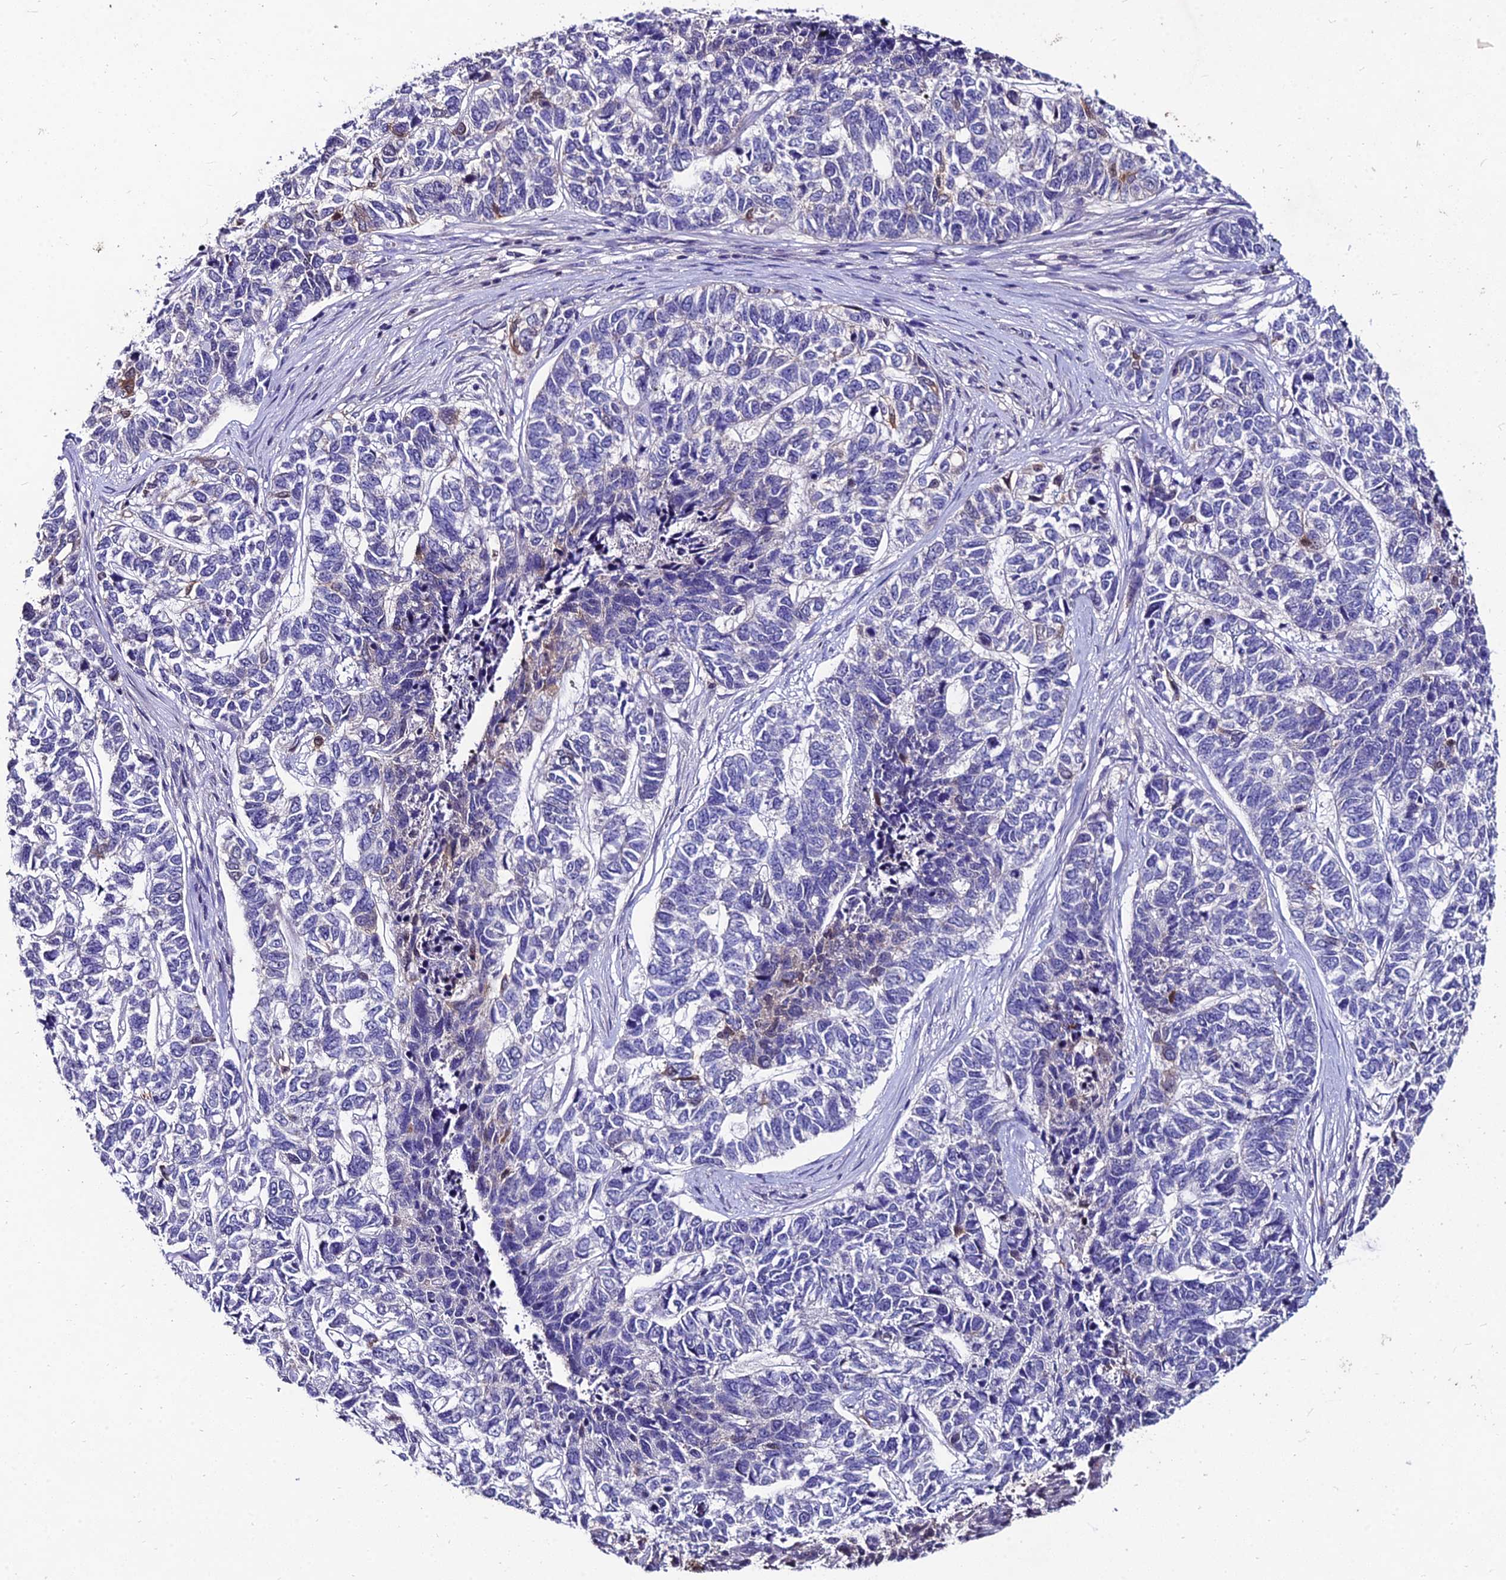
{"staining": {"intensity": "negative", "quantity": "none", "location": "none"}, "tissue": "skin cancer", "cell_type": "Tumor cells", "image_type": "cancer", "snomed": [{"axis": "morphology", "description": "Basal cell carcinoma"}, {"axis": "topography", "description": "Skin"}], "caption": "This image is of skin basal cell carcinoma stained with immunohistochemistry to label a protein in brown with the nuclei are counter-stained blue. There is no staining in tumor cells. (DAB immunohistochemistry, high magnification).", "gene": "LGALS7", "patient": {"sex": "female", "age": 65}}